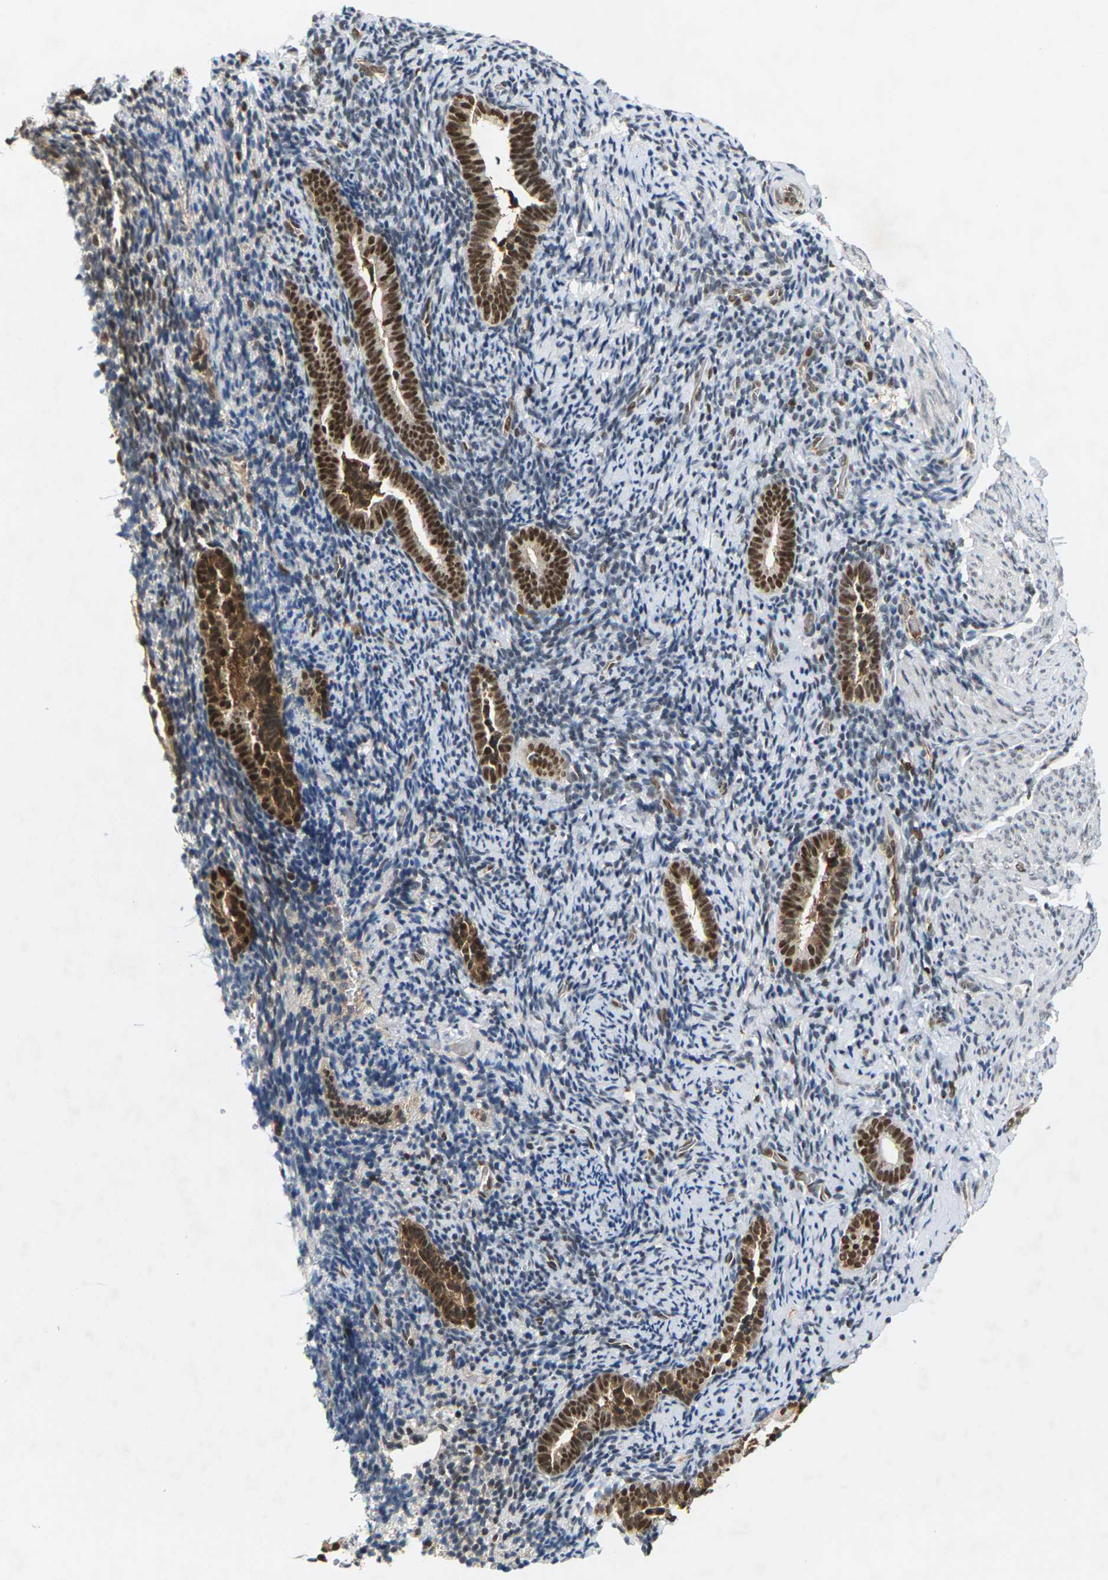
{"staining": {"intensity": "moderate", "quantity": "25%-75%", "location": "nuclear"}, "tissue": "endometrium", "cell_type": "Cells in endometrial stroma", "image_type": "normal", "snomed": [{"axis": "morphology", "description": "Normal tissue, NOS"}, {"axis": "topography", "description": "Endometrium"}], "caption": "Endometrium stained with immunohistochemistry (IHC) exhibits moderate nuclear positivity in about 25%-75% of cells in endometrial stroma. (Stains: DAB in brown, nuclei in blue, Microscopy: brightfield microscopy at high magnification).", "gene": "NELFA", "patient": {"sex": "female", "age": 51}}